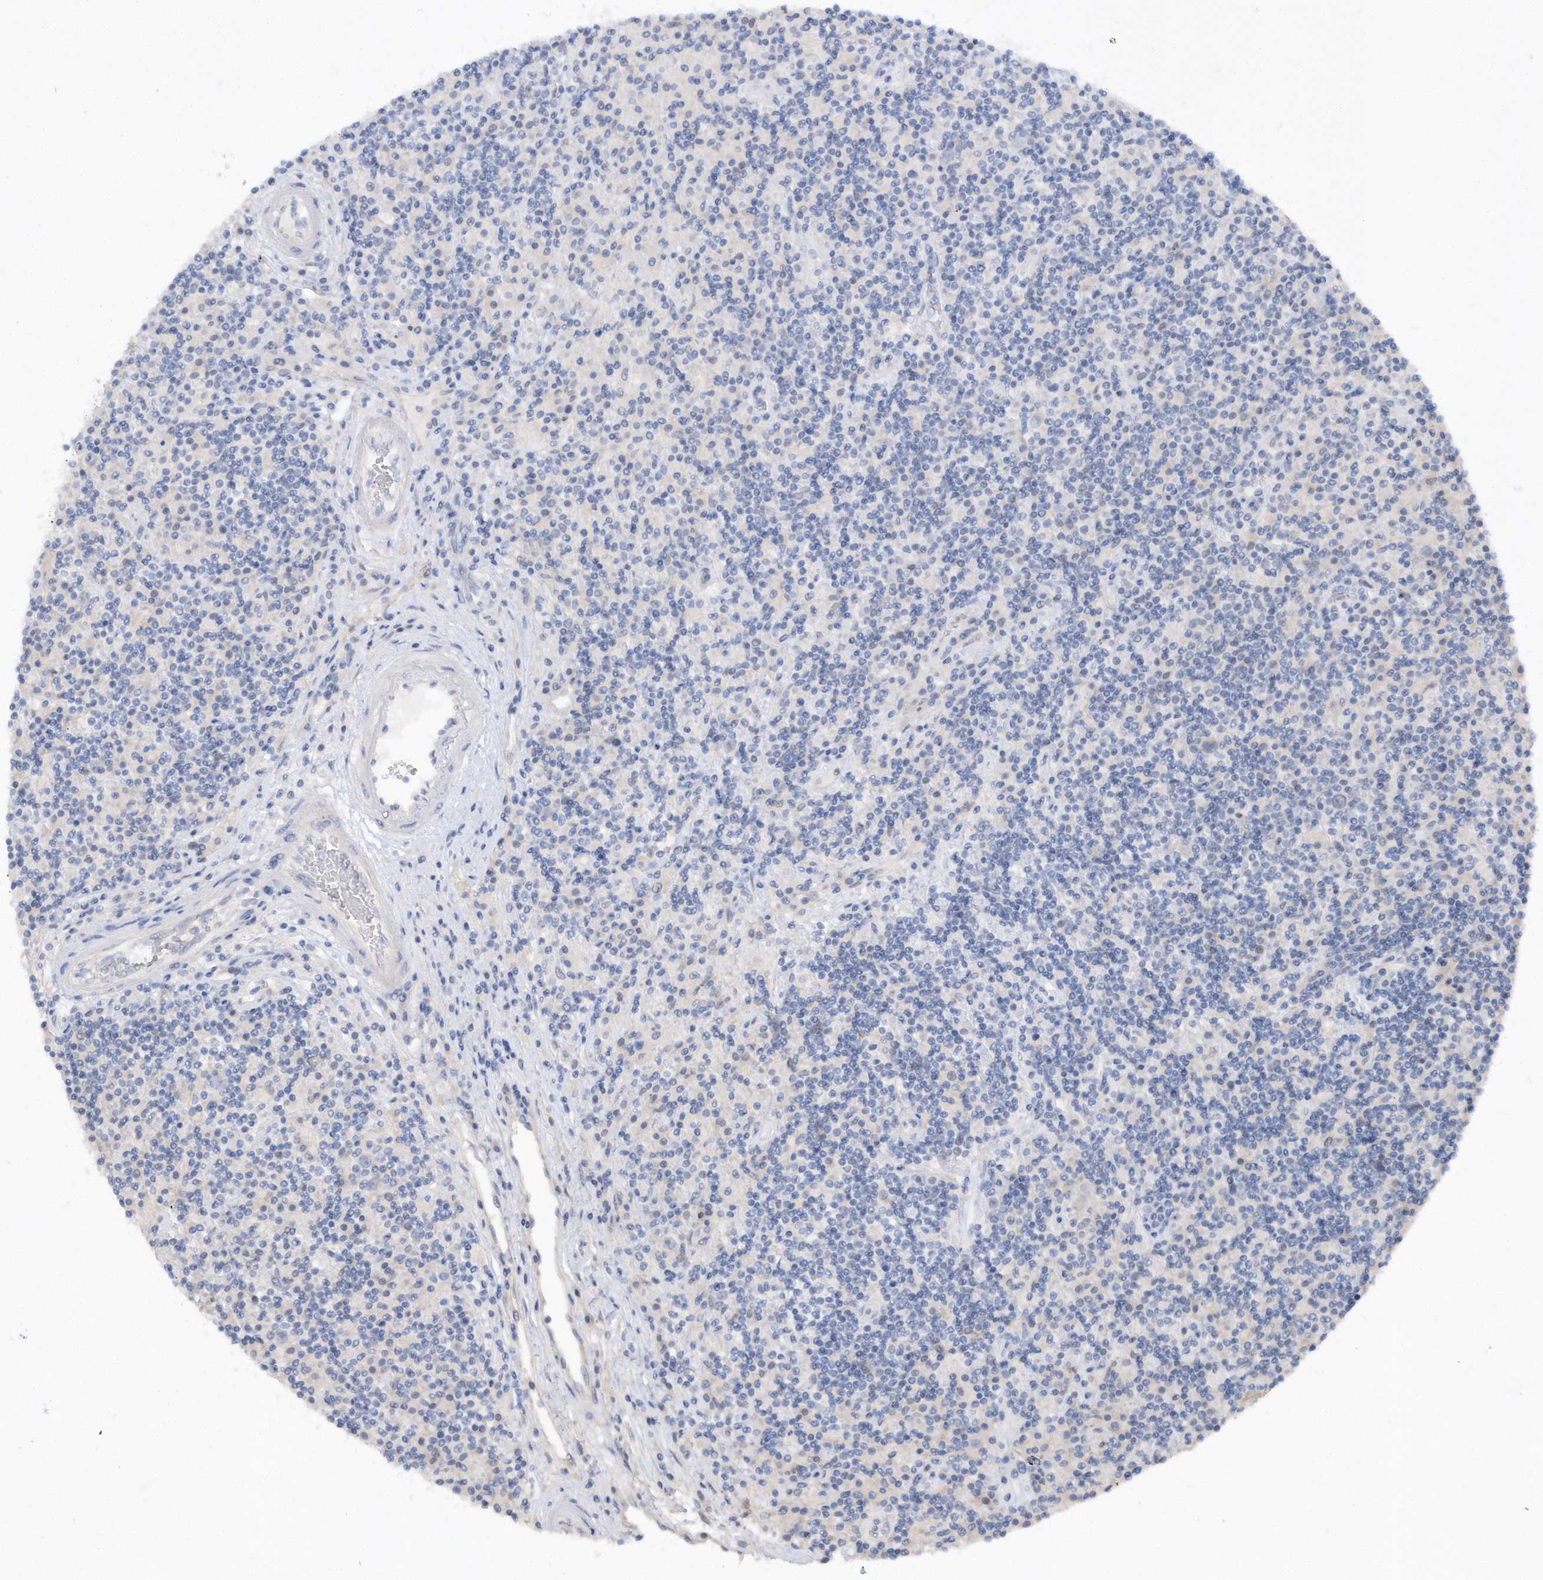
{"staining": {"intensity": "negative", "quantity": "none", "location": "none"}, "tissue": "lymphoma", "cell_type": "Tumor cells", "image_type": "cancer", "snomed": [{"axis": "morphology", "description": "Hodgkin's disease, NOS"}, {"axis": "topography", "description": "Lymph node"}], "caption": "A photomicrograph of human Hodgkin's disease is negative for staining in tumor cells.", "gene": "RPE", "patient": {"sex": "male", "age": 70}}